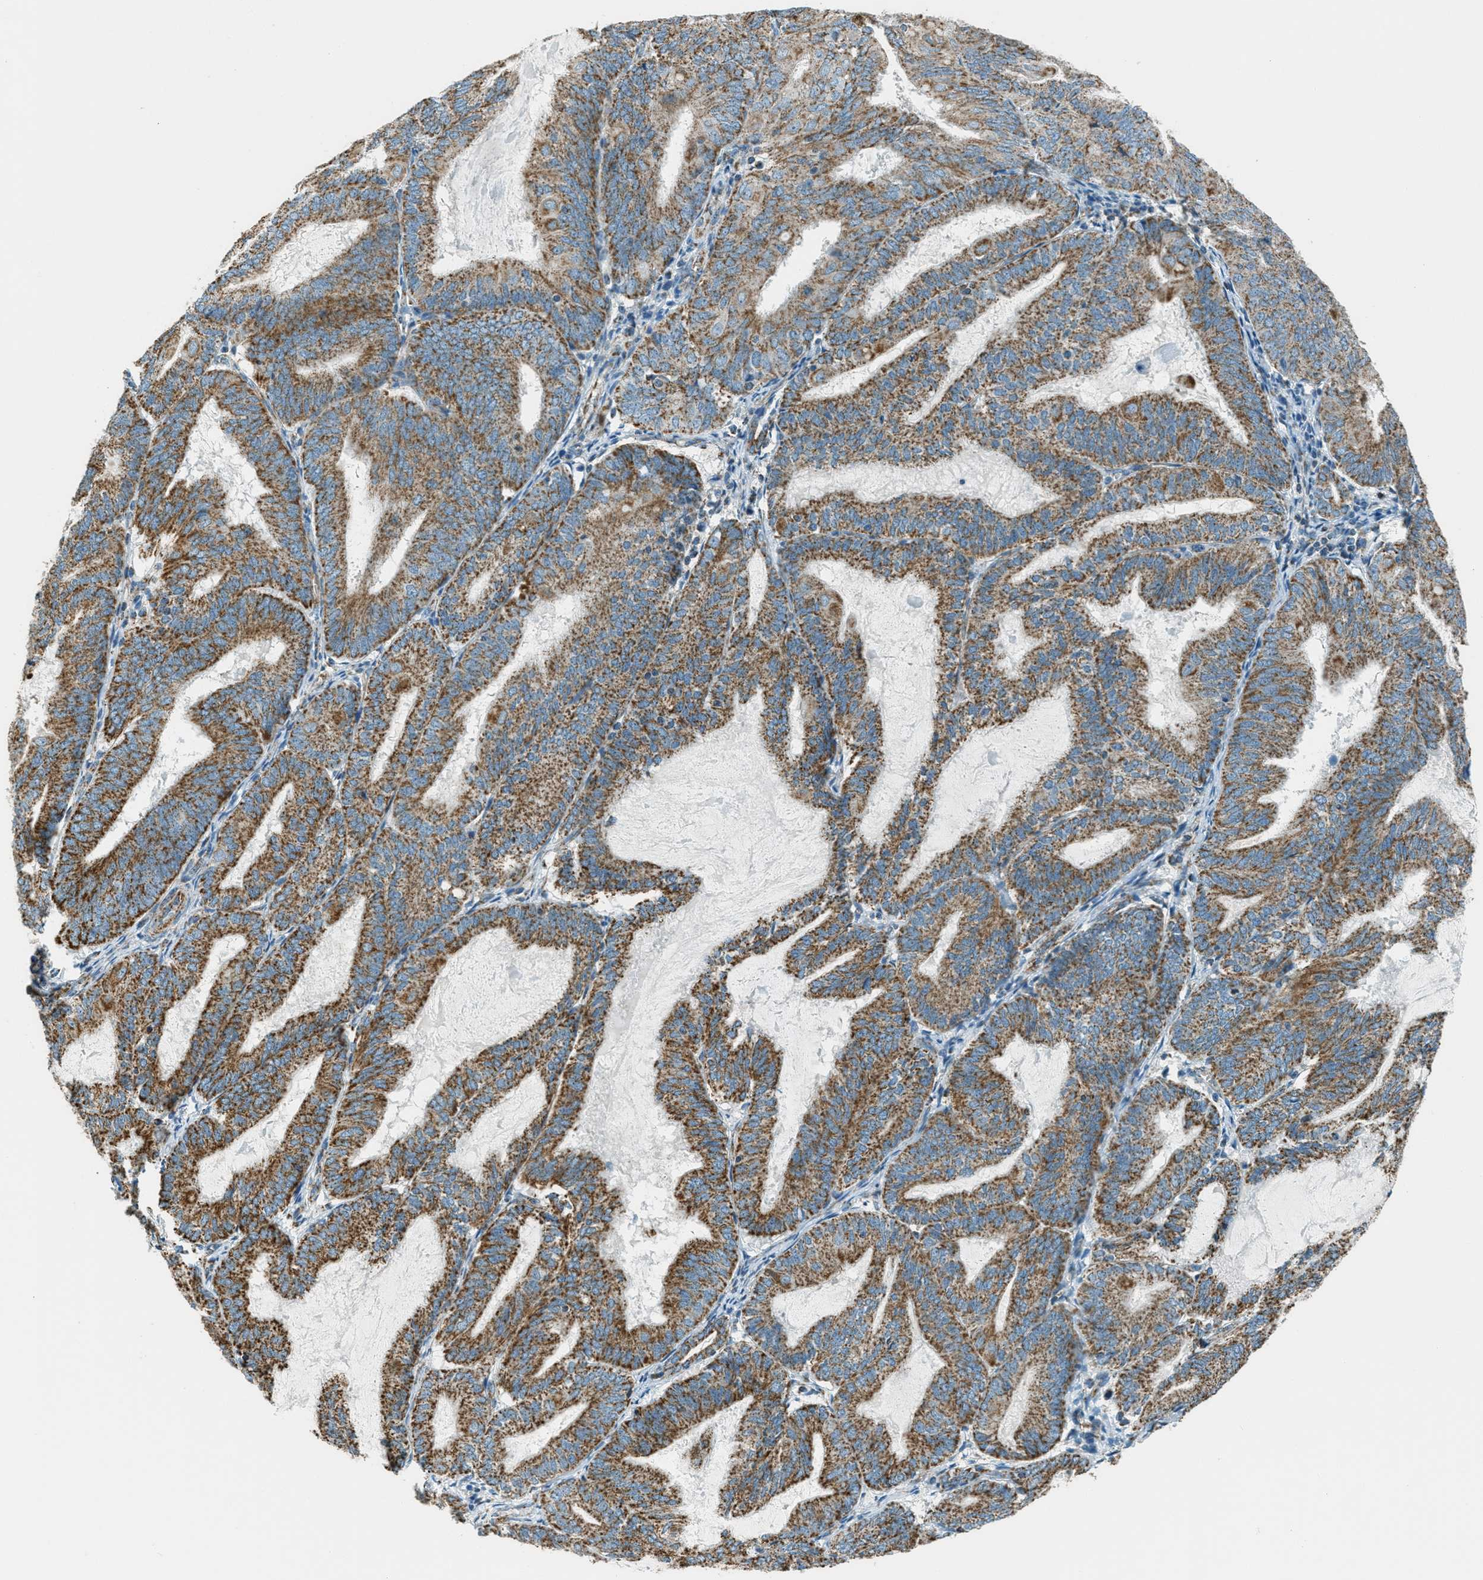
{"staining": {"intensity": "moderate", "quantity": ">75%", "location": "cytoplasmic/membranous"}, "tissue": "endometrial cancer", "cell_type": "Tumor cells", "image_type": "cancer", "snomed": [{"axis": "morphology", "description": "Adenocarcinoma, NOS"}, {"axis": "topography", "description": "Endometrium"}], "caption": "DAB immunohistochemical staining of human endometrial cancer (adenocarcinoma) shows moderate cytoplasmic/membranous protein expression in approximately >75% of tumor cells. (DAB (3,3'-diaminobenzidine) IHC, brown staining for protein, blue staining for nuclei).", "gene": "CHST15", "patient": {"sex": "female", "age": 81}}